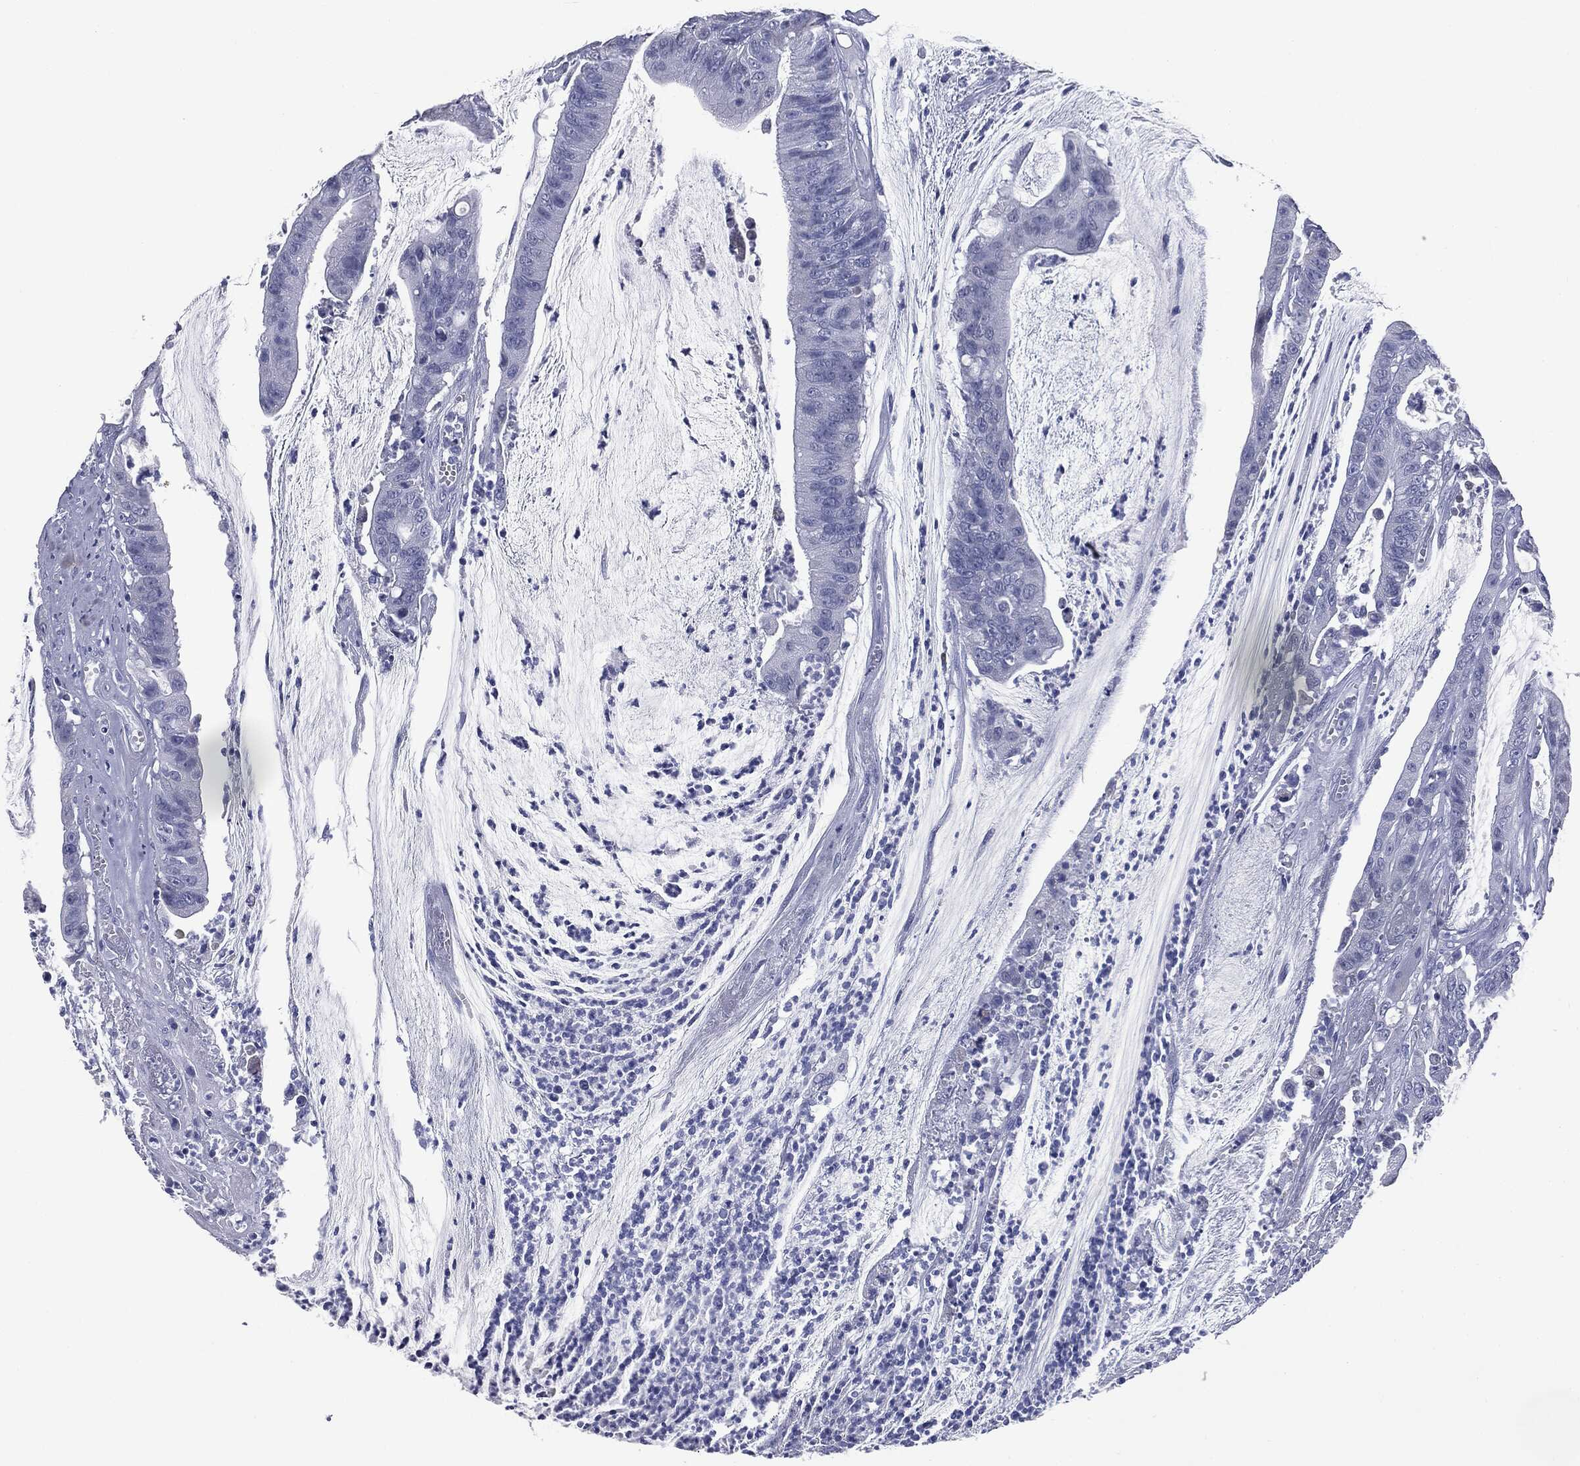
{"staining": {"intensity": "negative", "quantity": "none", "location": "none"}, "tissue": "colorectal cancer", "cell_type": "Tumor cells", "image_type": "cancer", "snomed": [{"axis": "morphology", "description": "Adenocarcinoma, NOS"}, {"axis": "topography", "description": "Colon"}], "caption": "Immunohistochemistry histopathology image of neoplastic tissue: adenocarcinoma (colorectal) stained with DAB (3,3'-diaminobenzidine) reveals no significant protein expression in tumor cells.", "gene": "ATP2A1", "patient": {"sex": "female", "age": 69}}